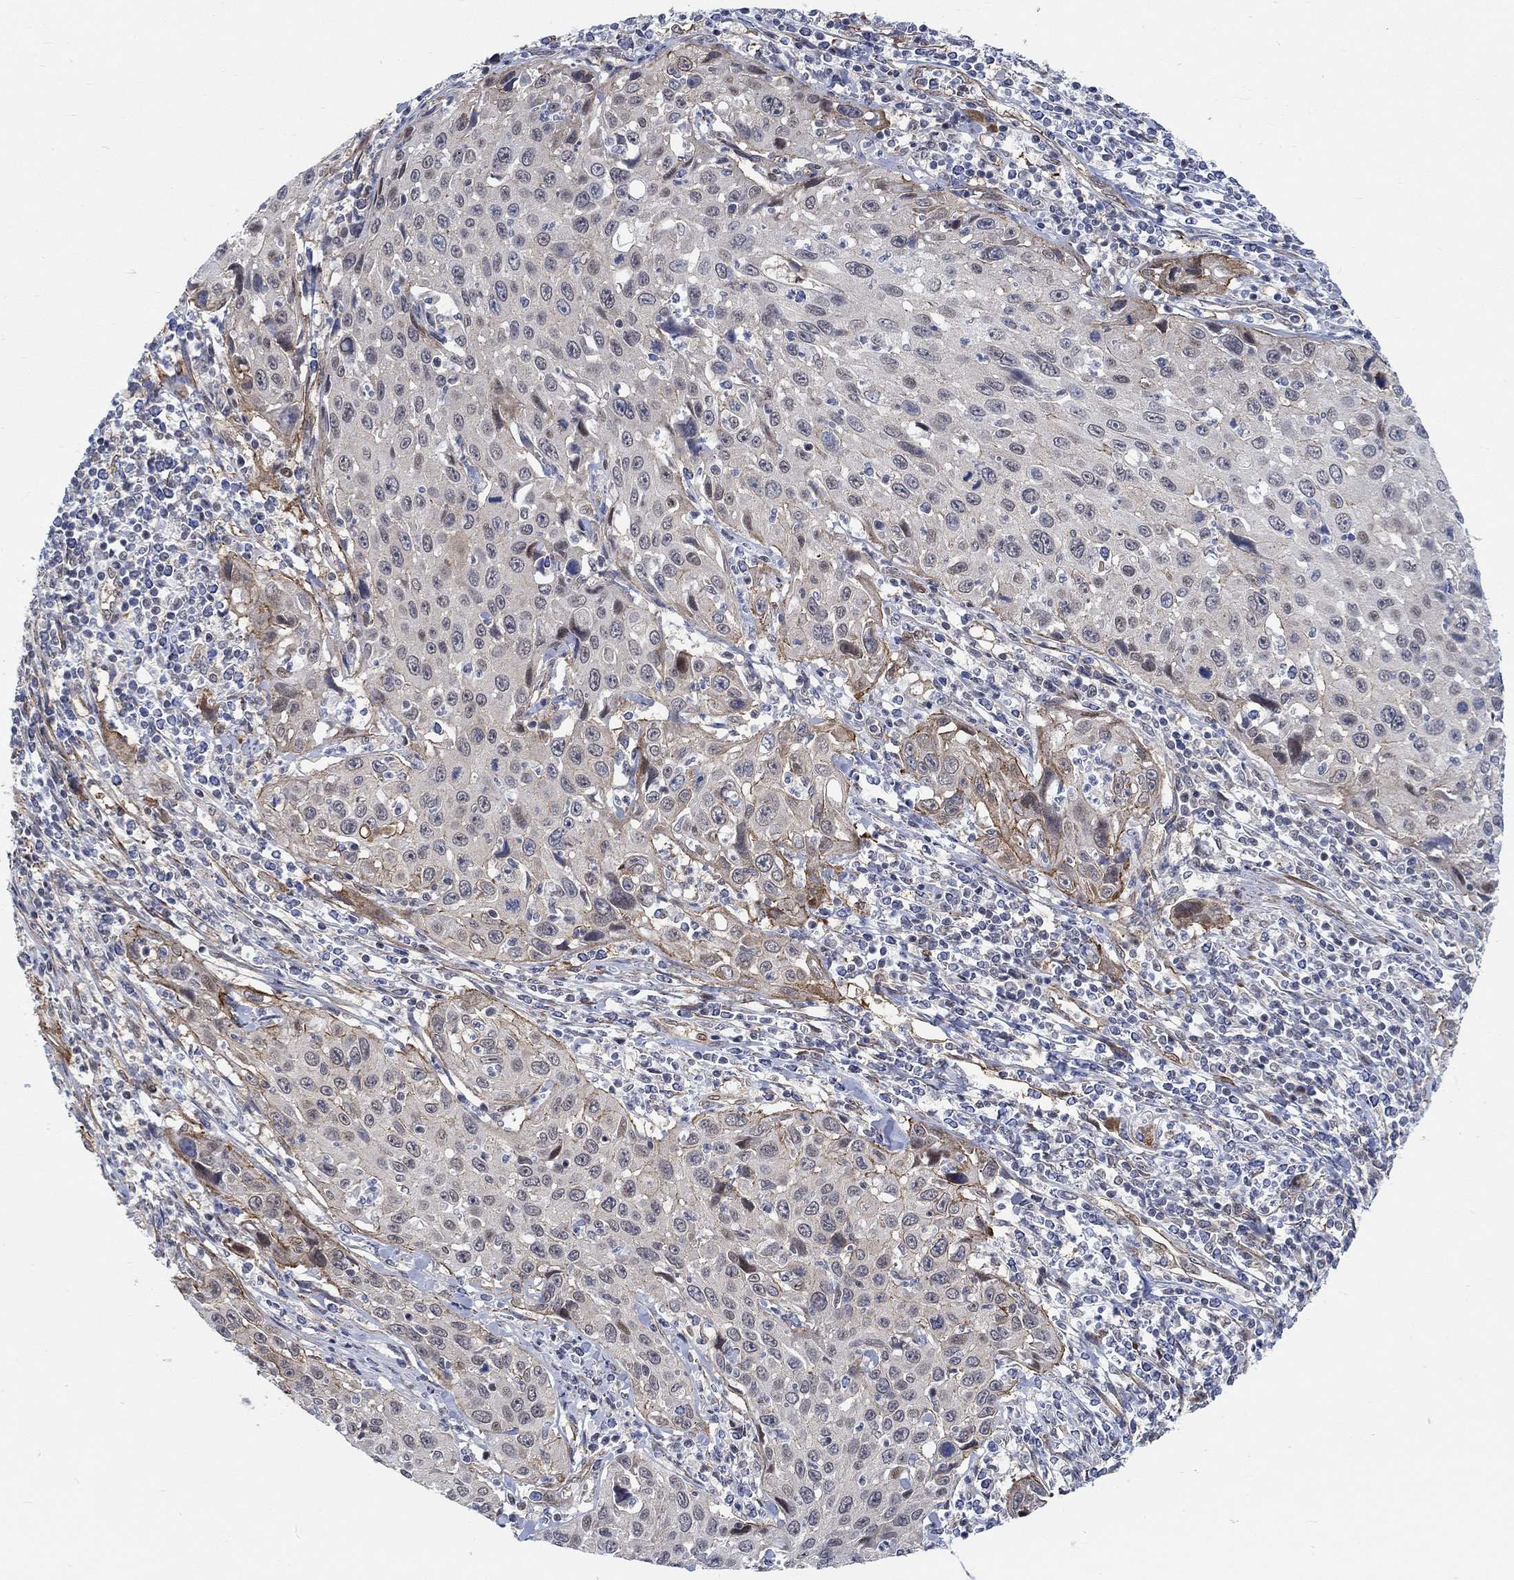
{"staining": {"intensity": "moderate", "quantity": "<25%", "location": "cytoplasmic/membranous"}, "tissue": "cervical cancer", "cell_type": "Tumor cells", "image_type": "cancer", "snomed": [{"axis": "morphology", "description": "Squamous cell carcinoma, NOS"}, {"axis": "topography", "description": "Cervix"}], "caption": "Protein expression analysis of squamous cell carcinoma (cervical) displays moderate cytoplasmic/membranous staining in about <25% of tumor cells.", "gene": "KCNH8", "patient": {"sex": "female", "age": 26}}